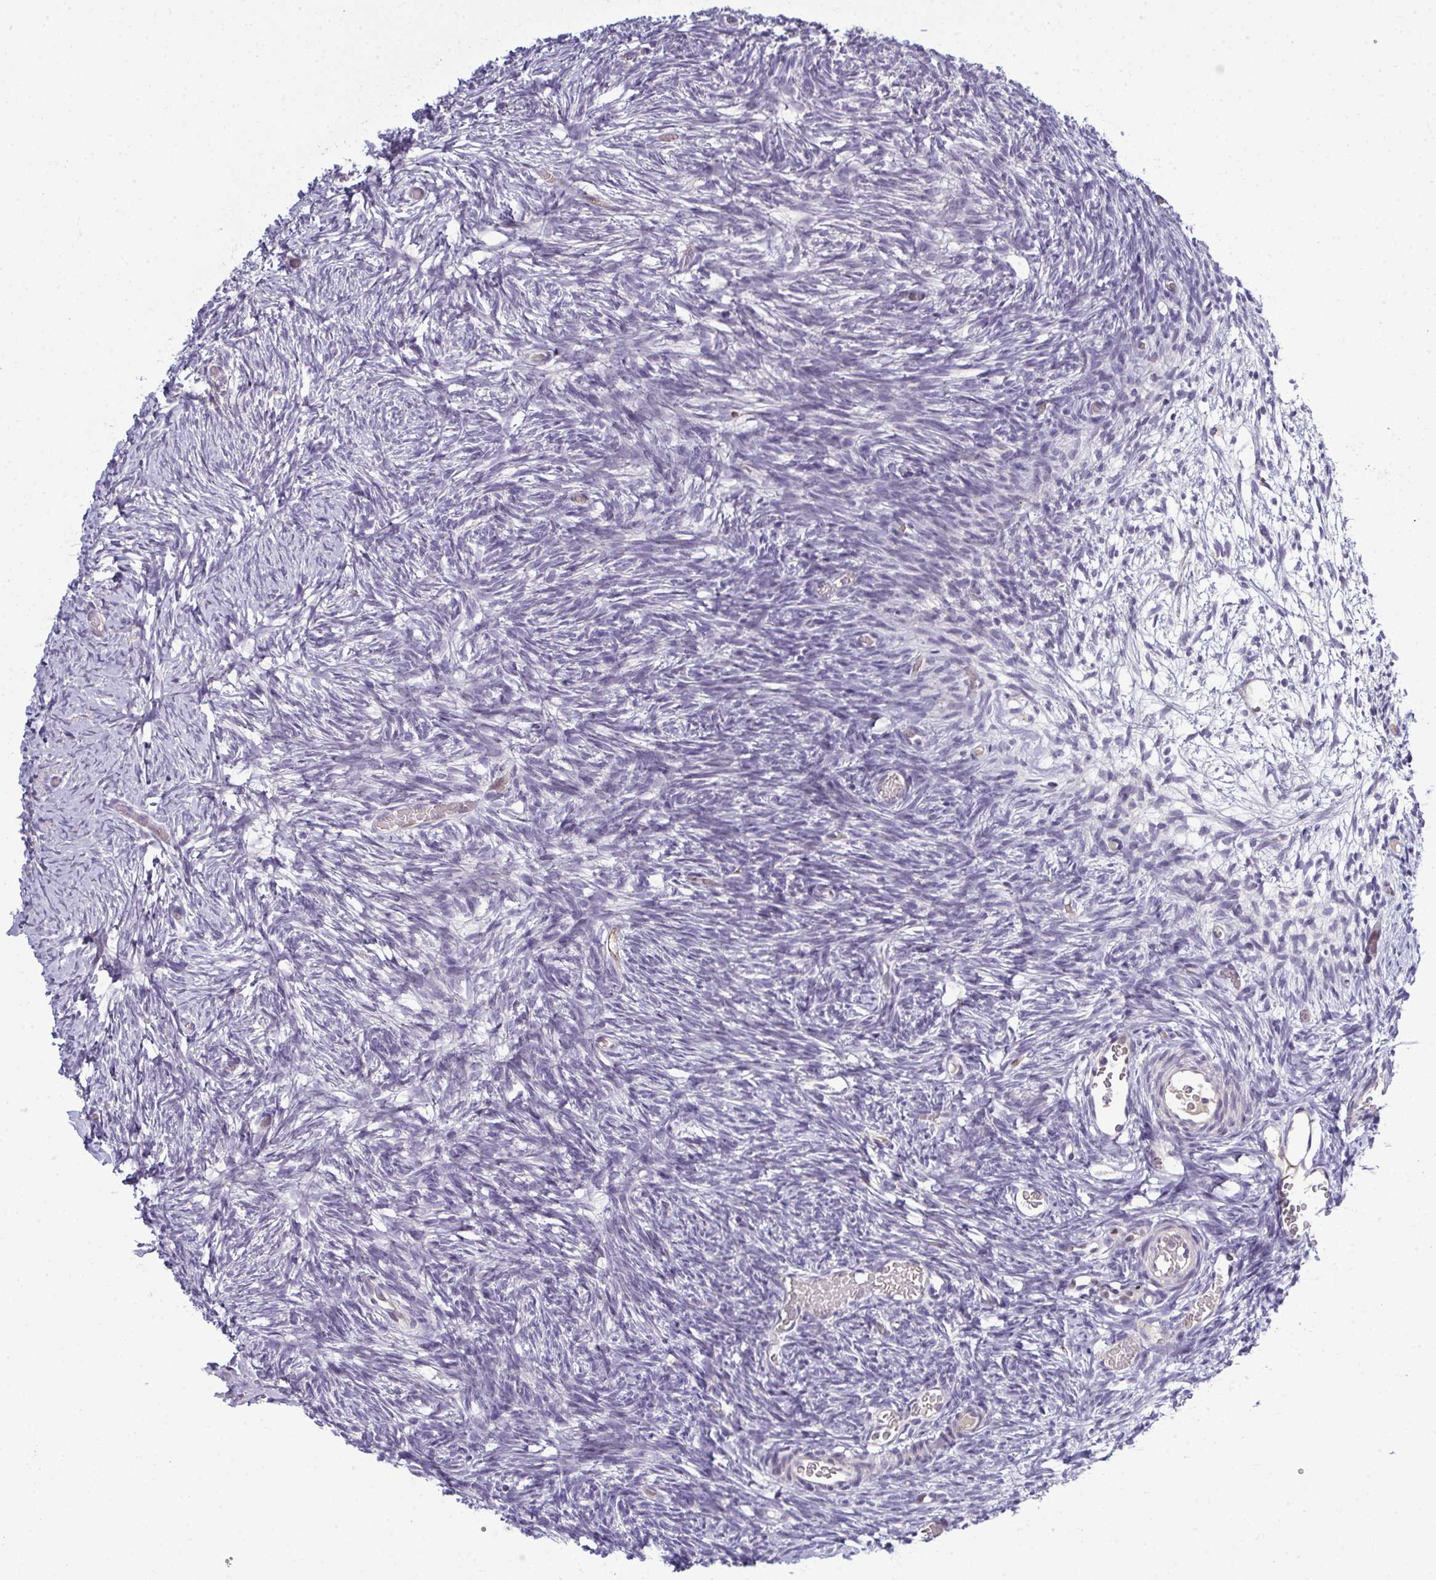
{"staining": {"intensity": "negative", "quantity": "none", "location": "none"}, "tissue": "ovary", "cell_type": "Ovarian stroma cells", "image_type": "normal", "snomed": [{"axis": "morphology", "description": "Normal tissue, NOS"}, {"axis": "topography", "description": "Ovary"}], "caption": "Protein analysis of normal ovary demonstrates no significant staining in ovarian stroma cells. (DAB immunohistochemistry, high magnification).", "gene": "ODF1", "patient": {"sex": "female", "age": 39}}